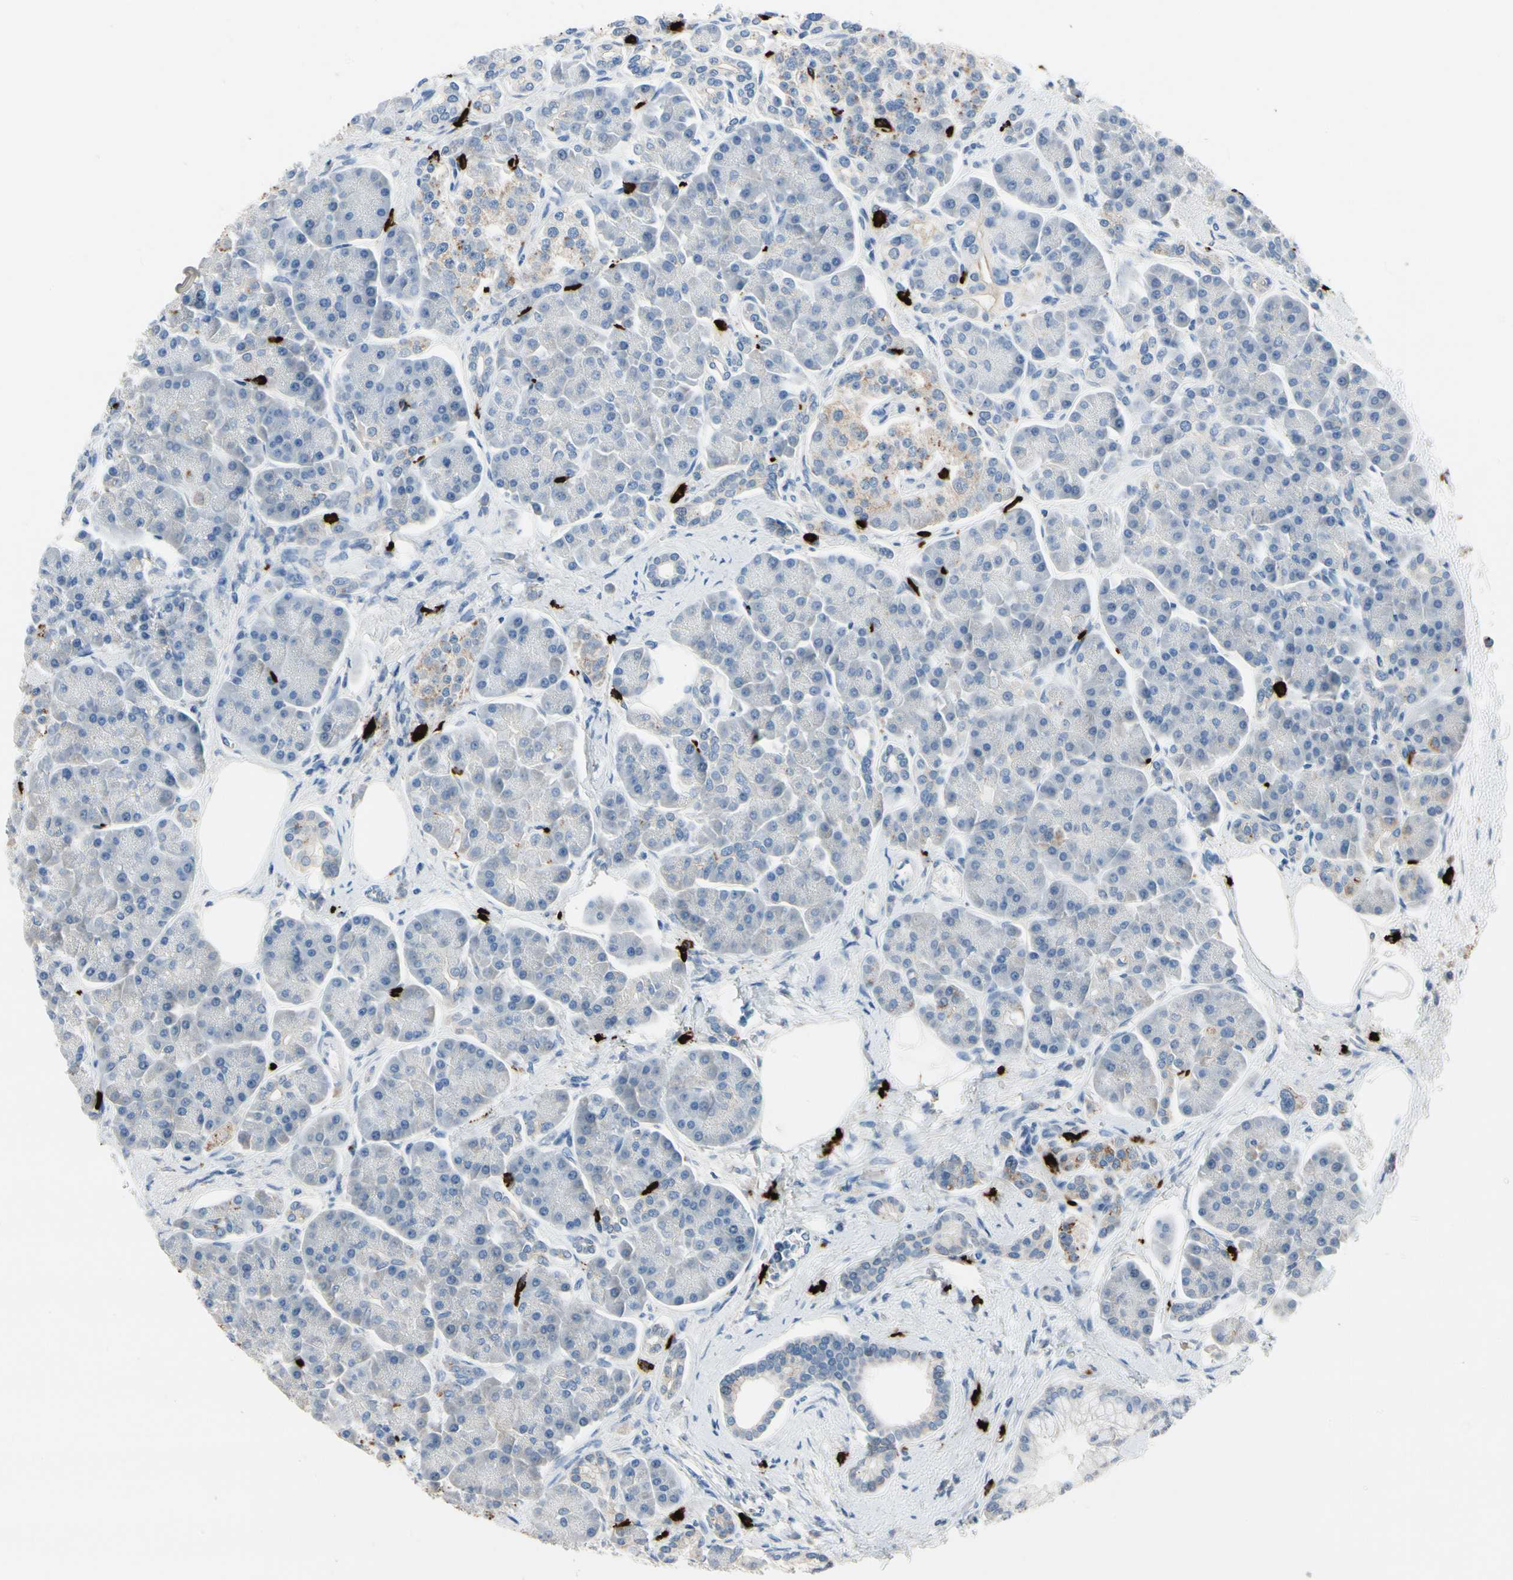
{"staining": {"intensity": "negative", "quantity": "none", "location": "none"}, "tissue": "pancreas", "cell_type": "Exocrine glandular cells", "image_type": "normal", "snomed": [{"axis": "morphology", "description": "Normal tissue, NOS"}, {"axis": "topography", "description": "Pancreas"}], "caption": "High magnification brightfield microscopy of unremarkable pancreas stained with DAB (brown) and counterstained with hematoxylin (blue): exocrine glandular cells show no significant staining. The staining is performed using DAB brown chromogen with nuclei counter-stained in using hematoxylin.", "gene": "CPA3", "patient": {"sex": "female", "age": 70}}